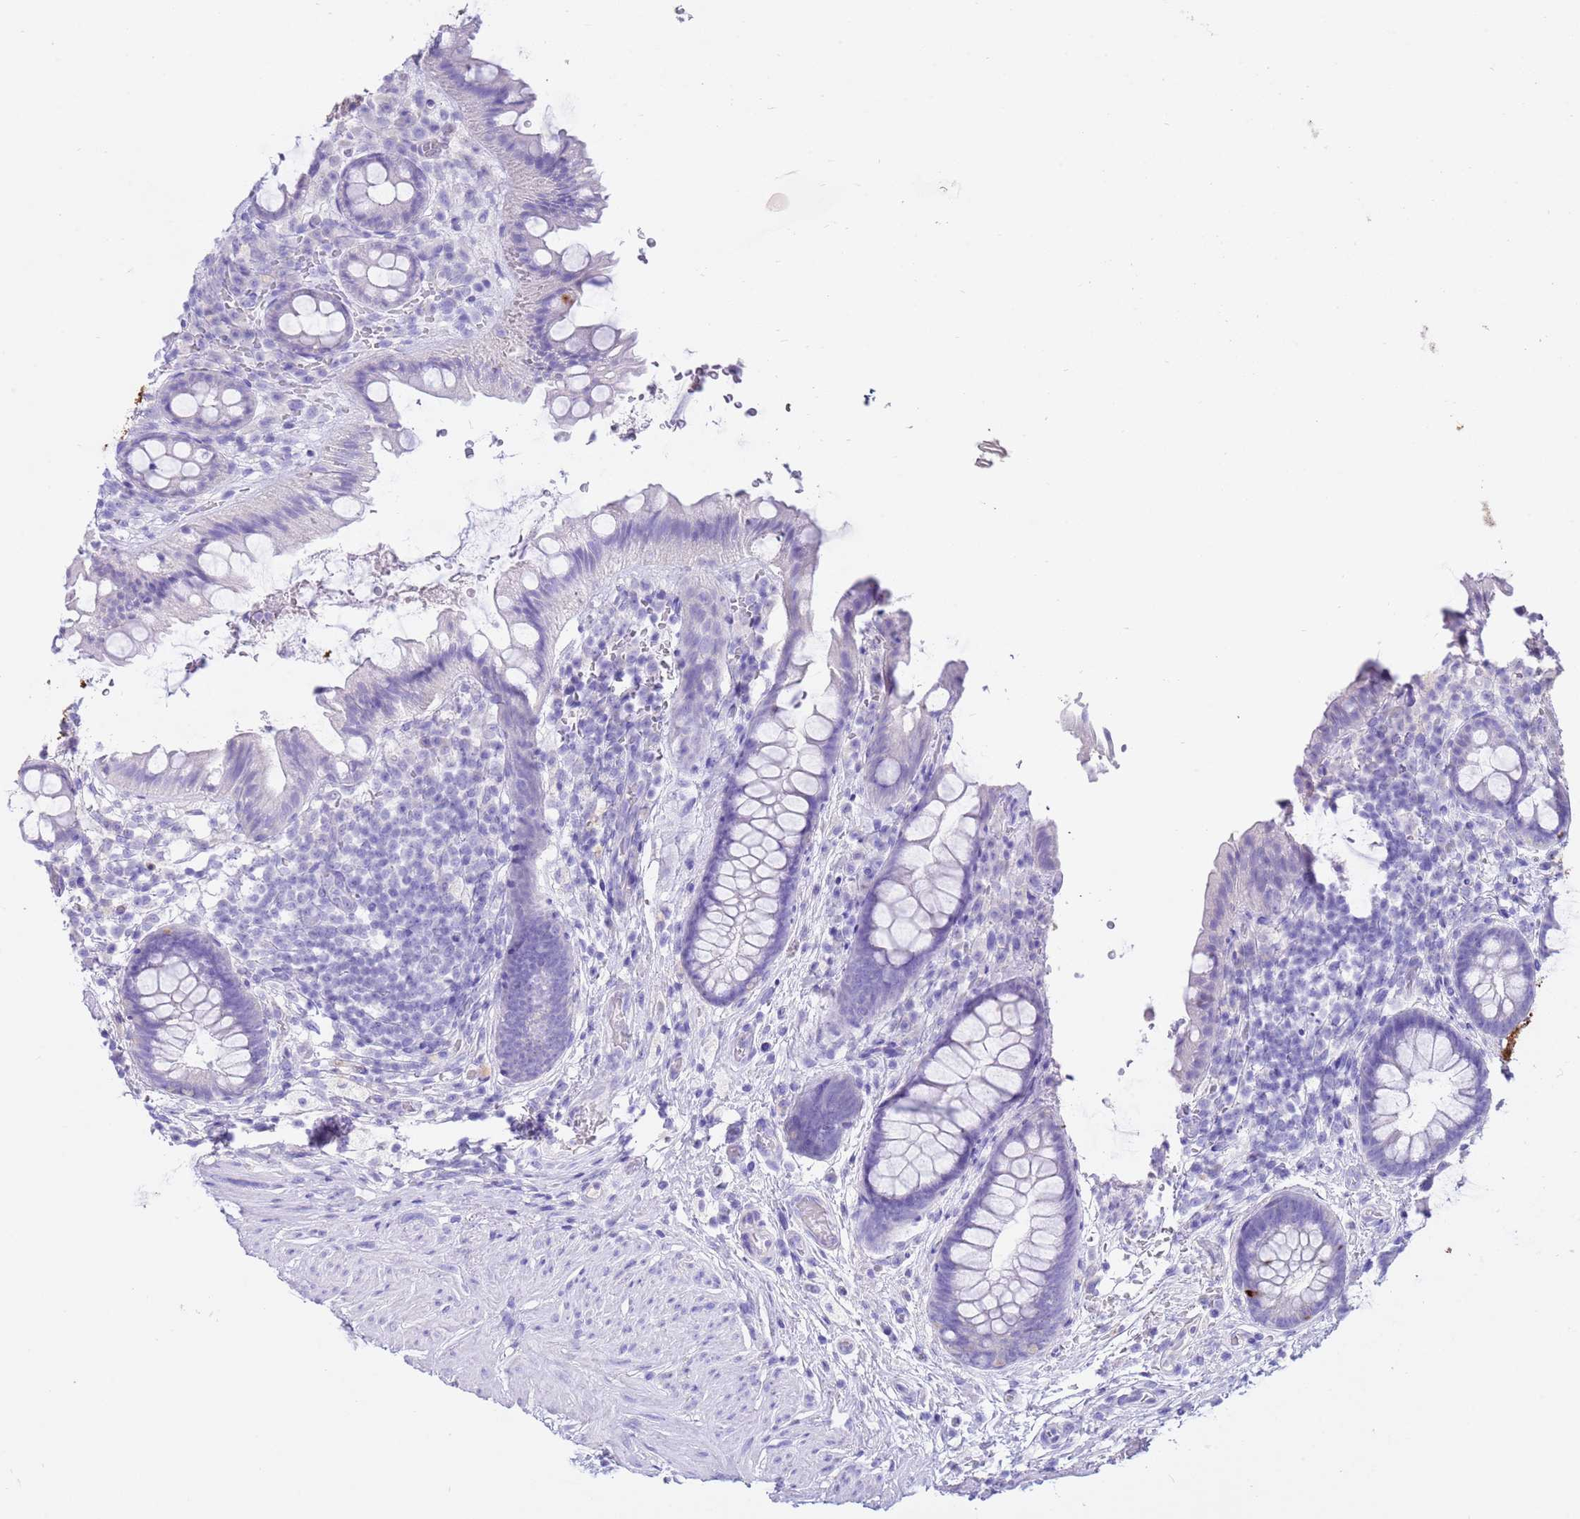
{"staining": {"intensity": "negative", "quantity": "none", "location": "none"}, "tissue": "rectum", "cell_type": "Glandular cells", "image_type": "normal", "snomed": [{"axis": "morphology", "description": "Normal tissue, NOS"}, {"axis": "topography", "description": "Rectum"}, {"axis": "topography", "description": "Peripheral nerve tissue"}], "caption": "High magnification brightfield microscopy of normal rectum stained with DAB (brown) and counterstained with hematoxylin (blue): glandular cells show no significant staining.", "gene": "CPB1", "patient": {"sex": "female", "age": 69}}